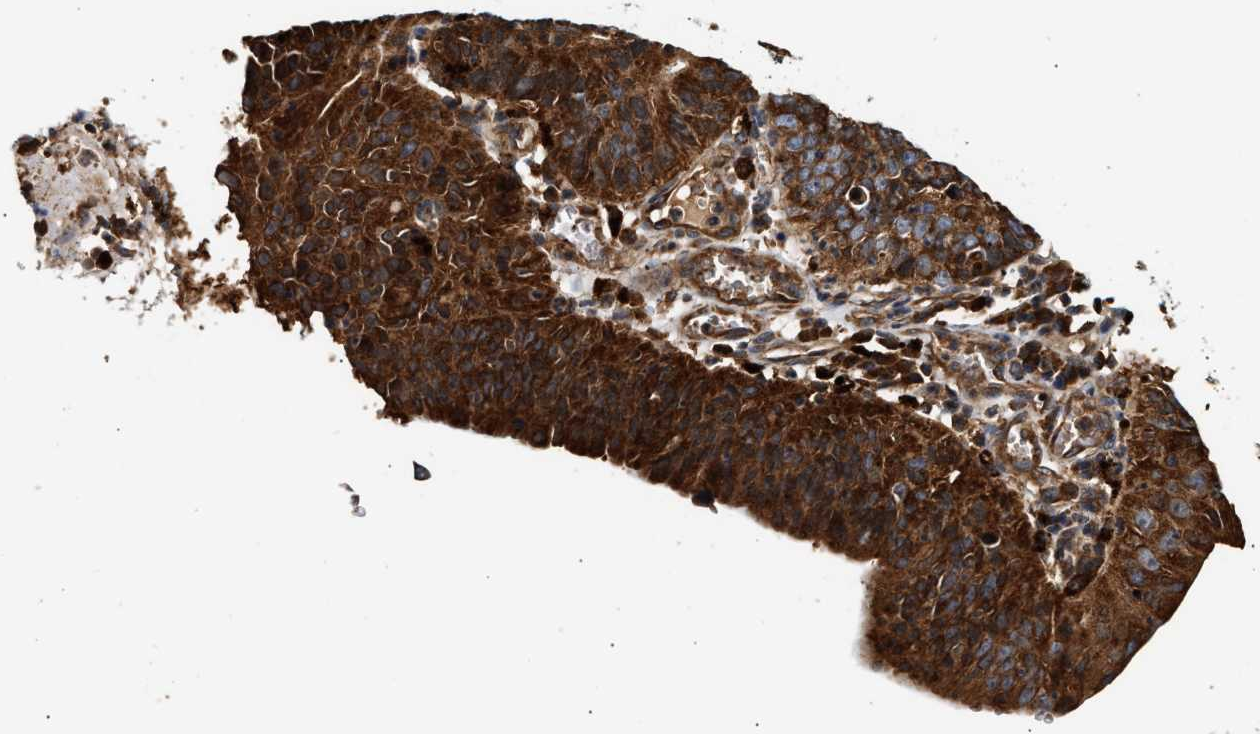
{"staining": {"intensity": "strong", "quantity": ">75%", "location": "cytoplasmic/membranous"}, "tissue": "stomach cancer", "cell_type": "Tumor cells", "image_type": "cancer", "snomed": [{"axis": "morphology", "description": "Adenocarcinoma, NOS"}, {"axis": "topography", "description": "Stomach"}], "caption": "Stomach cancer (adenocarcinoma) stained with a protein marker shows strong staining in tumor cells.", "gene": "PLD3", "patient": {"sex": "male", "age": 59}}